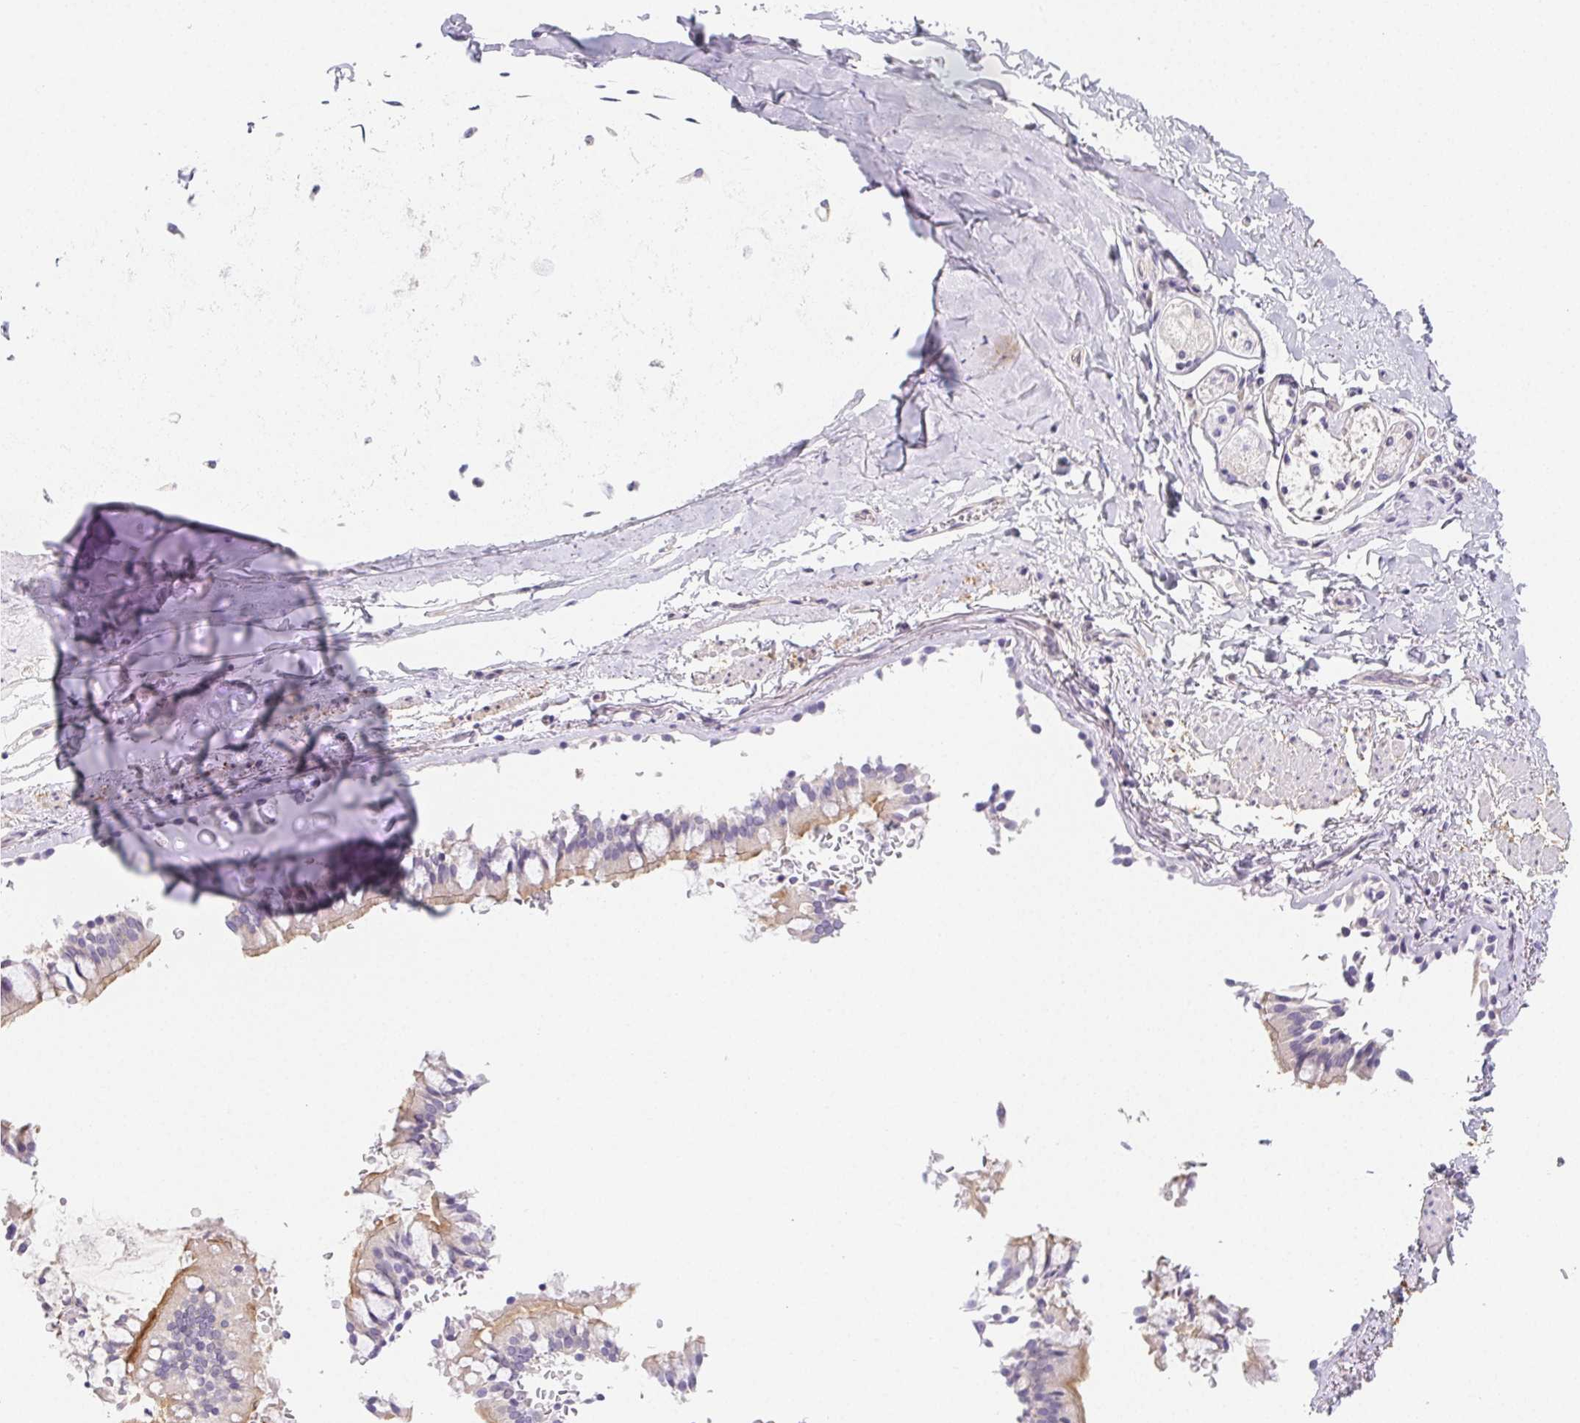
{"staining": {"intensity": "negative", "quantity": "none", "location": "none"}, "tissue": "soft tissue", "cell_type": "Chondrocytes", "image_type": "normal", "snomed": [{"axis": "morphology", "description": "Normal tissue, NOS"}, {"axis": "topography", "description": "Cartilage tissue"}, {"axis": "topography", "description": "Bronchus"}, {"axis": "topography", "description": "Peripheral nerve tissue"}], "caption": "Immunohistochemistry (IHC) photomicrograph of unremarkable soft tissue: soft tissue stained with DAB (3,3'-diaminobenzidine) shows no significant protein positivity in chondrocytes.", "gene": "ZBBX", "patient": {"sex": "male", "age": 67}}